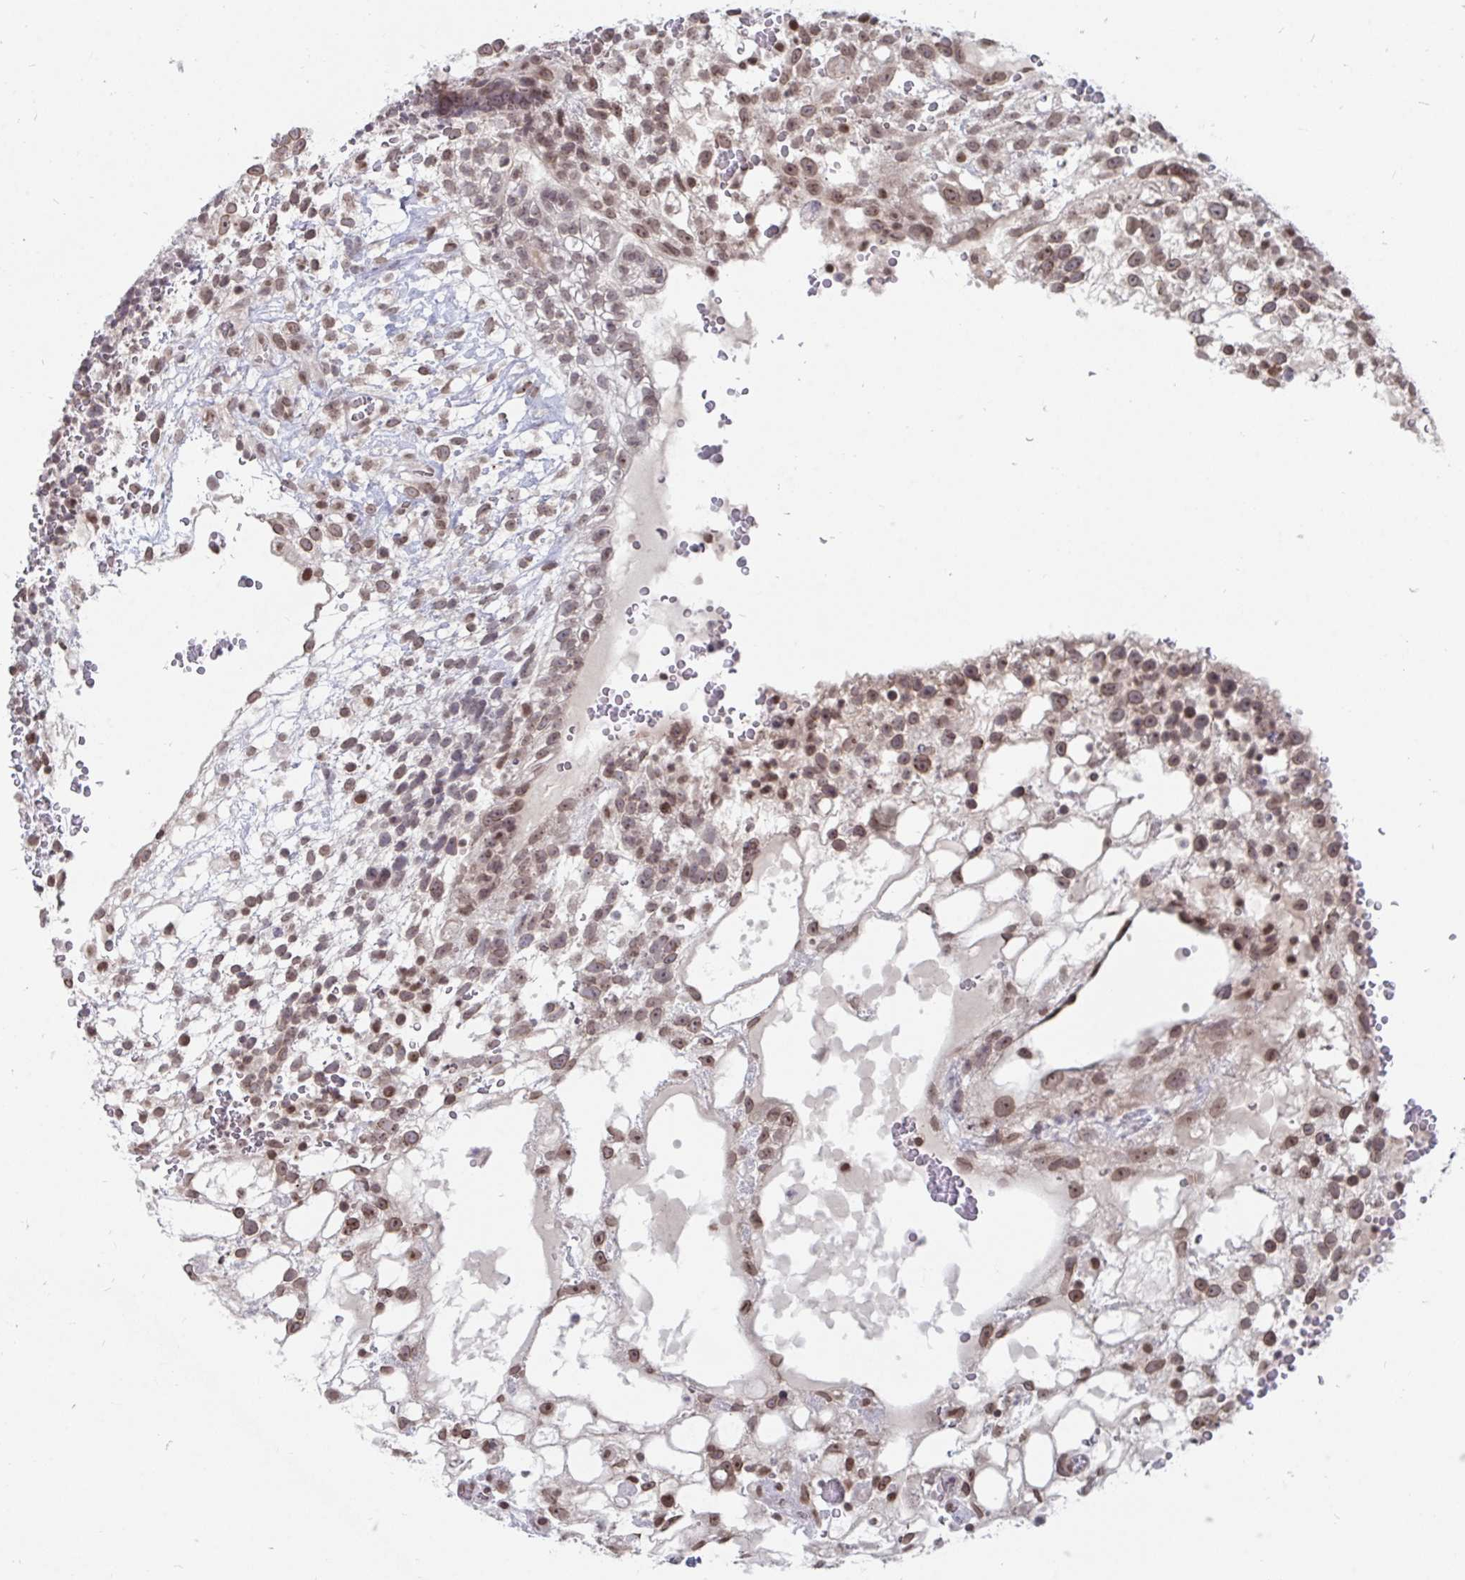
{"staining": {"intensity": "moderate", "quantity": ">75%", "location": "nuclear"}, "tissue": "testis cancer", "cell_type": "Tumor cells", "image_type": "cancer", "snomed": [{"axis": "morphology", "description": "Normal tissue, NOS"}, {"axis": "morphology", "description": "Carcinoma, Embryonal, NOS"}, {"axis": "topography", "description": "Testis"}], "caption": "Immunohistochemical staining of human testis cancer demonstrates medium levels of moderate nuclear protein staining in about >75% of tumor cells. (brown staining indicates protein expression, while blue staining denotes nuclei).", "gene": "TRIP12", "patient": {"sex": "male", "age": 32}}